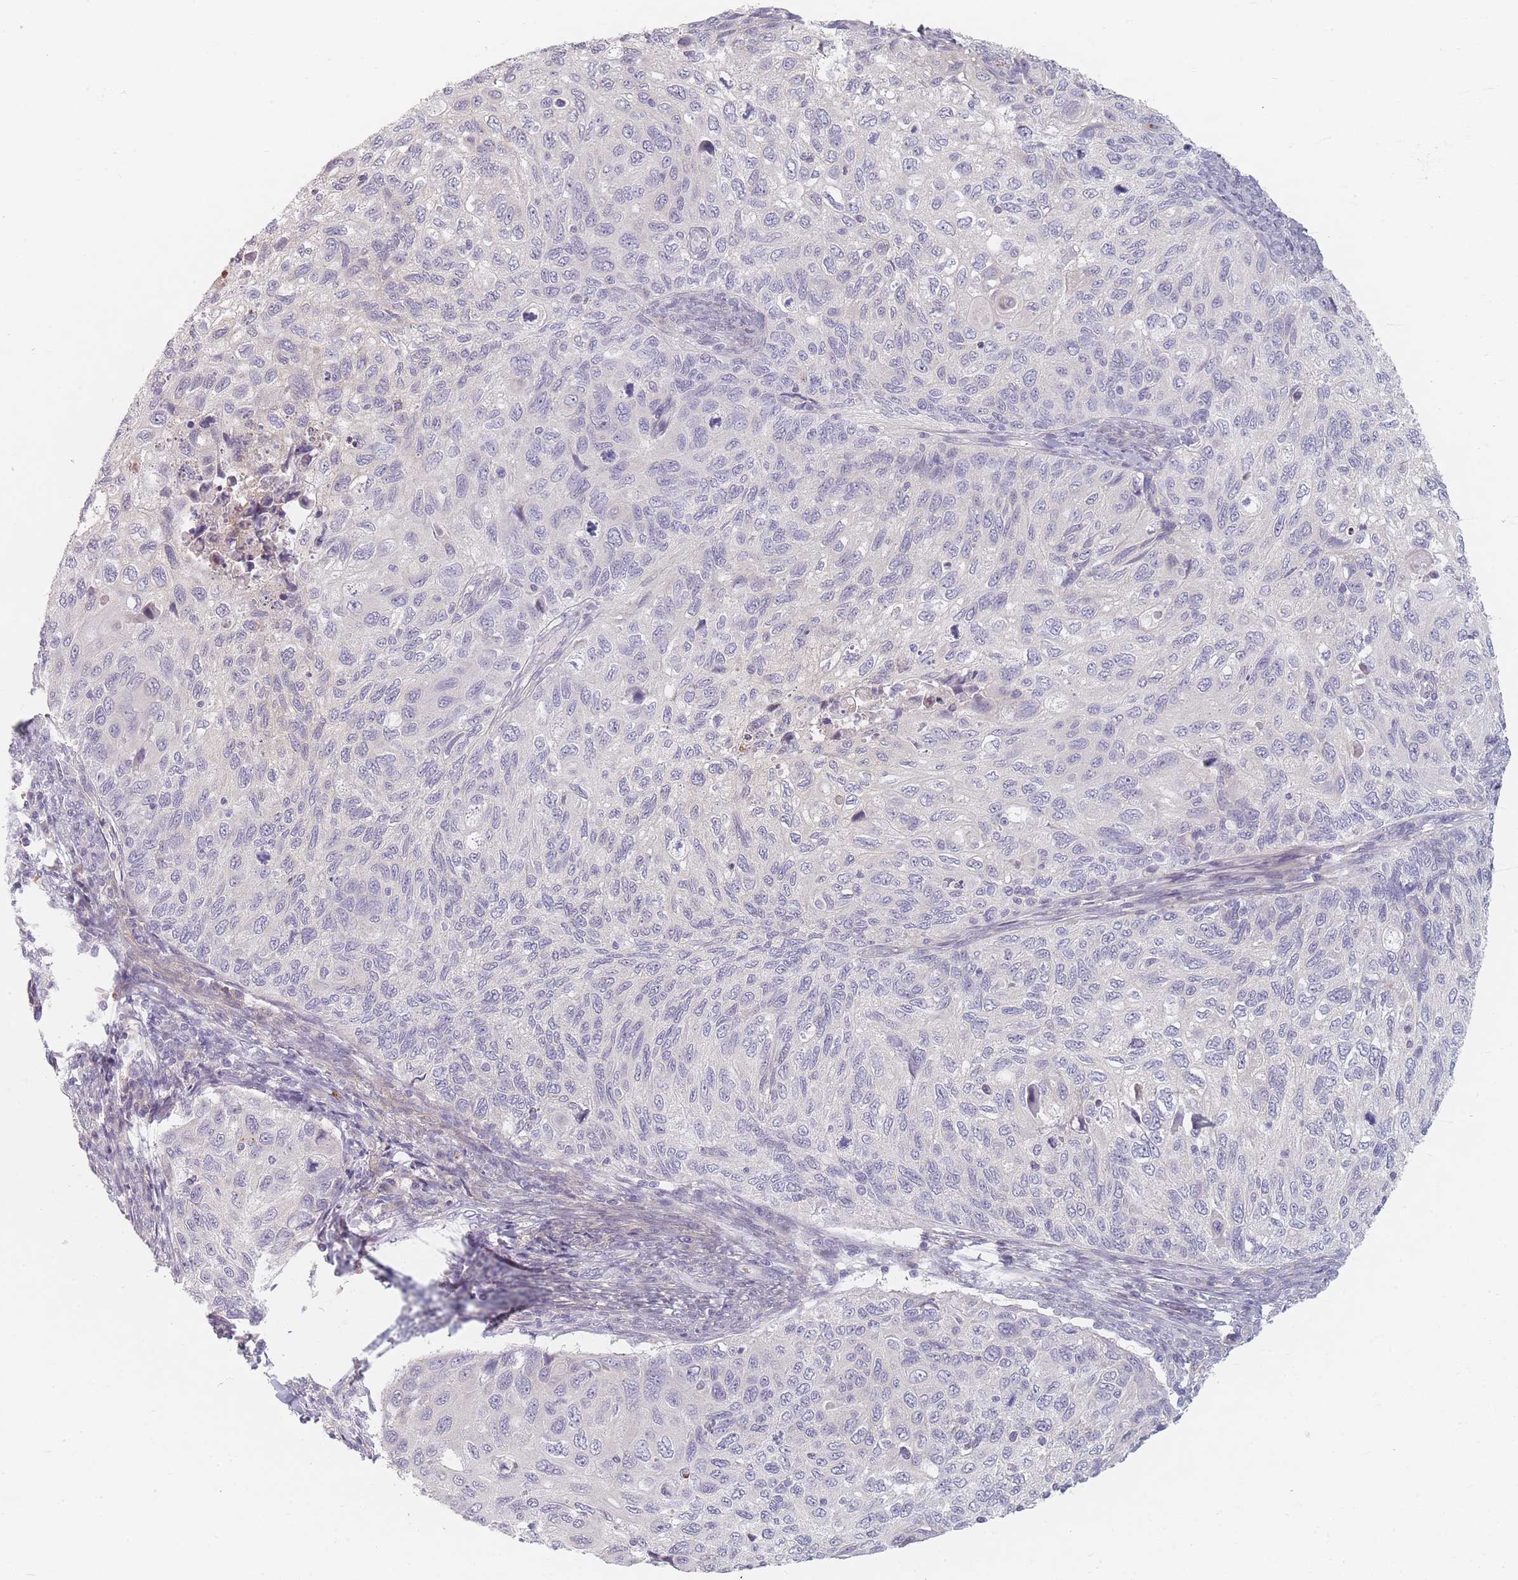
{"staining": {"intensity": "negative", "quantity": "none", "location": "none"}, "tissue": "cervical cancer", "cell_type": "Tumor cells", "image_type": "cancer", "snomed": [{"axis": "morphology", "description": "Squamous cell carcinoma, NOS"}, {"axis": "topography", "description": "Cervix"}], "caption": "High power microscopy micrograph of an immunohistochemistry (IHC) micrograph of cervical squamous cell carcinoma, revealing no significant expression in tumor cells.", "gene": "TMOD1", "patient": {"sex": "female", "age": 70}}